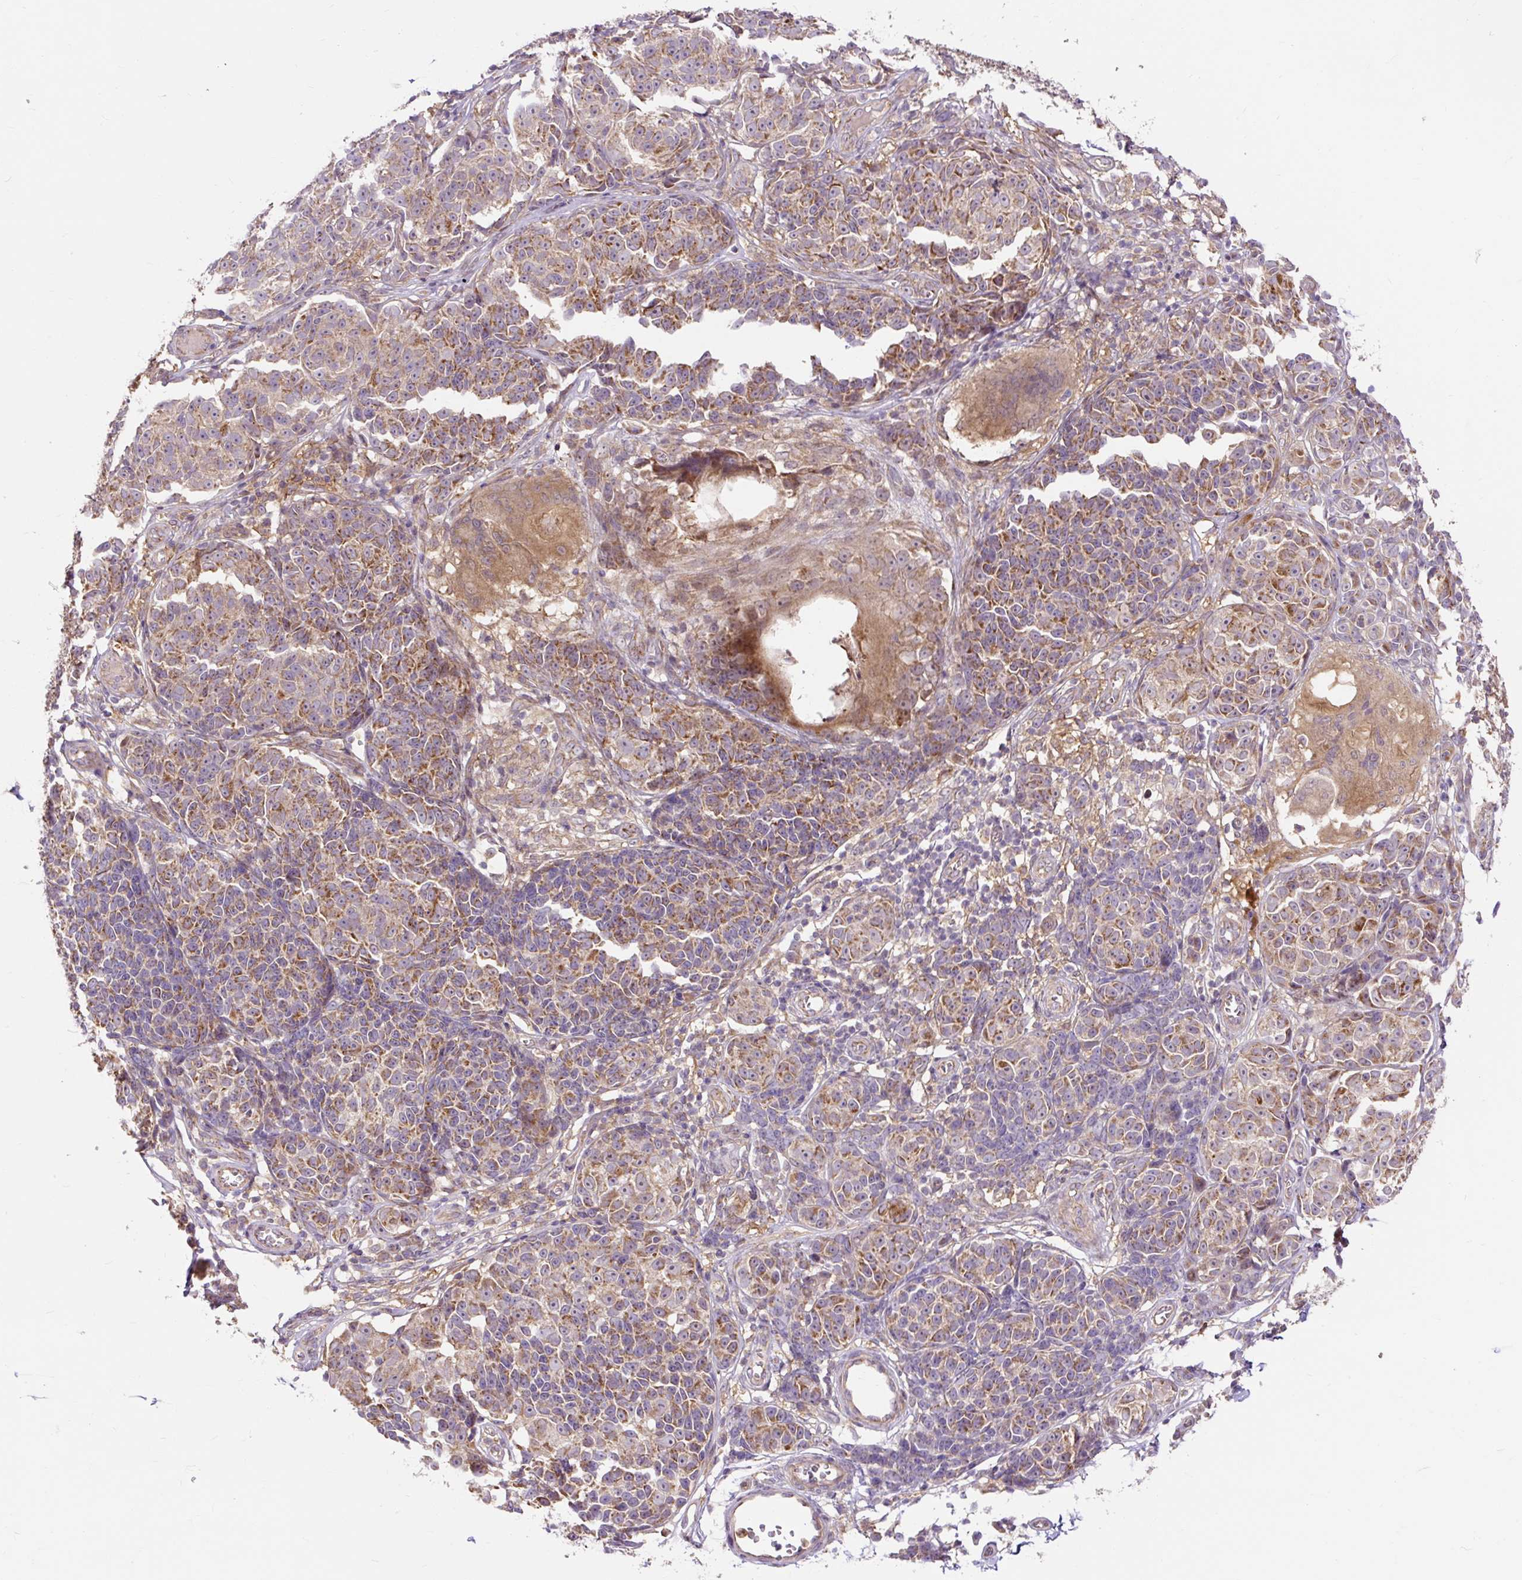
{"staining": {"intensity": "moderate", "quantity": ">75%", "location": "cytoplasmic/membranous"}, "tissue": "melanoma", "cell_type": "Tumor cells", "image_type": "cancer", "snomed": [{"axis": "morphology", "description": "Malignant melanoma, NOS"}, {"axis": "topography", "description": "Skin"}], "caption": "DAB immunohistochemical staining of human melanoma reveals moderate cytoplasmic/membranous protein positivity in about >75% of tumor cells.", "gene": "TRIAP1", "patient": {"sex": "male", "age": 73}}